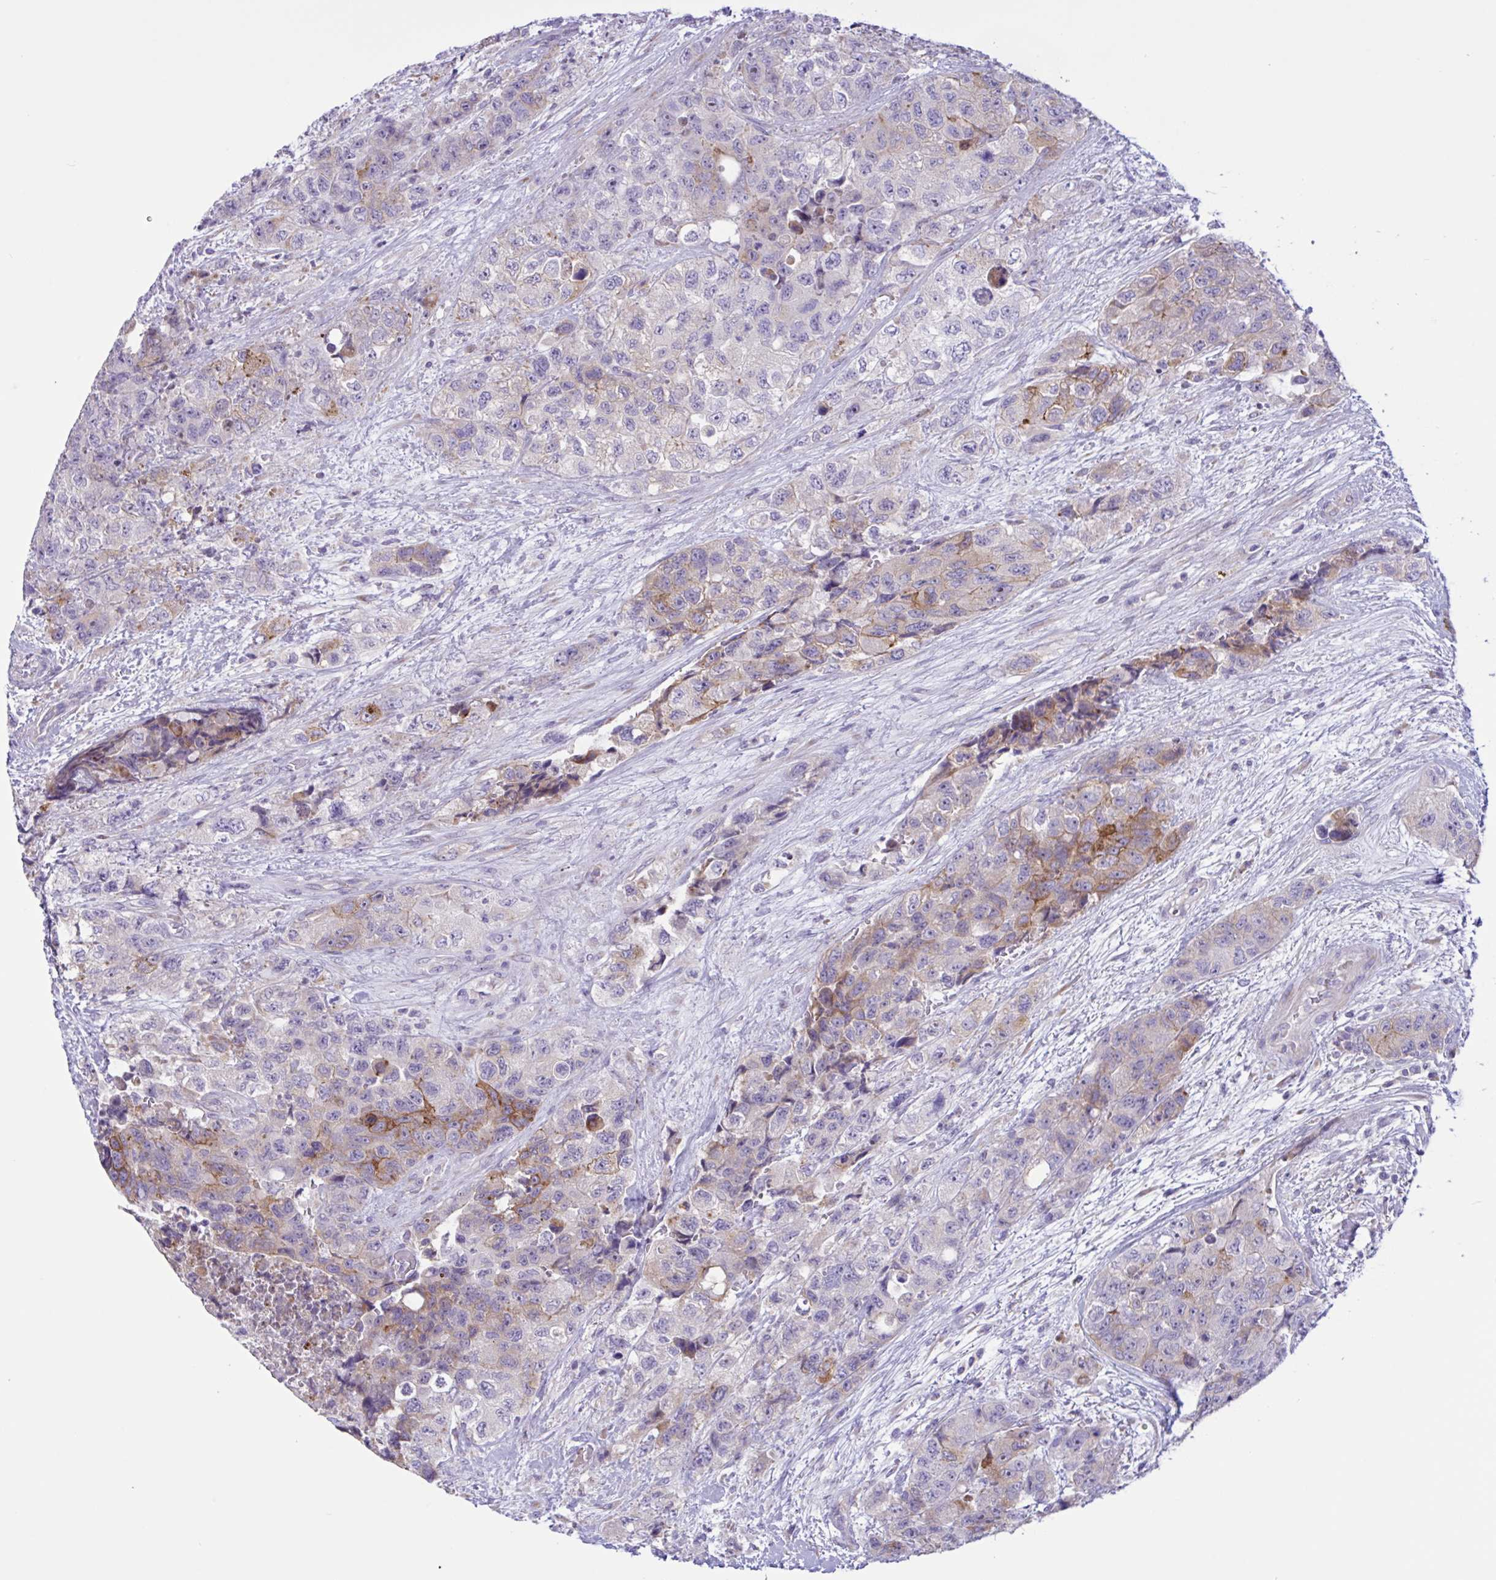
{"staining": {"intensity": "moderate", "quantity": "<25%", "location": "cytoplasmic/membranous"}, "tissue": "urothelial cancer", "cell_type": "Tumor cells", "image_type": "cancer", "snomed": [{"axis": "morphology", "description": "Urothelial carcinoma, High grade"}, {"axis": "topography", "description": "Urinary bladder"}], "caption": "An image of human urothelial carcinoma (high-grade) stained for a protein exhibits moderate cytoplasmic/membranous brown staining in tumor cells.", "gene": "DSC3", "patient": {"sex": "female", "age": 78}}